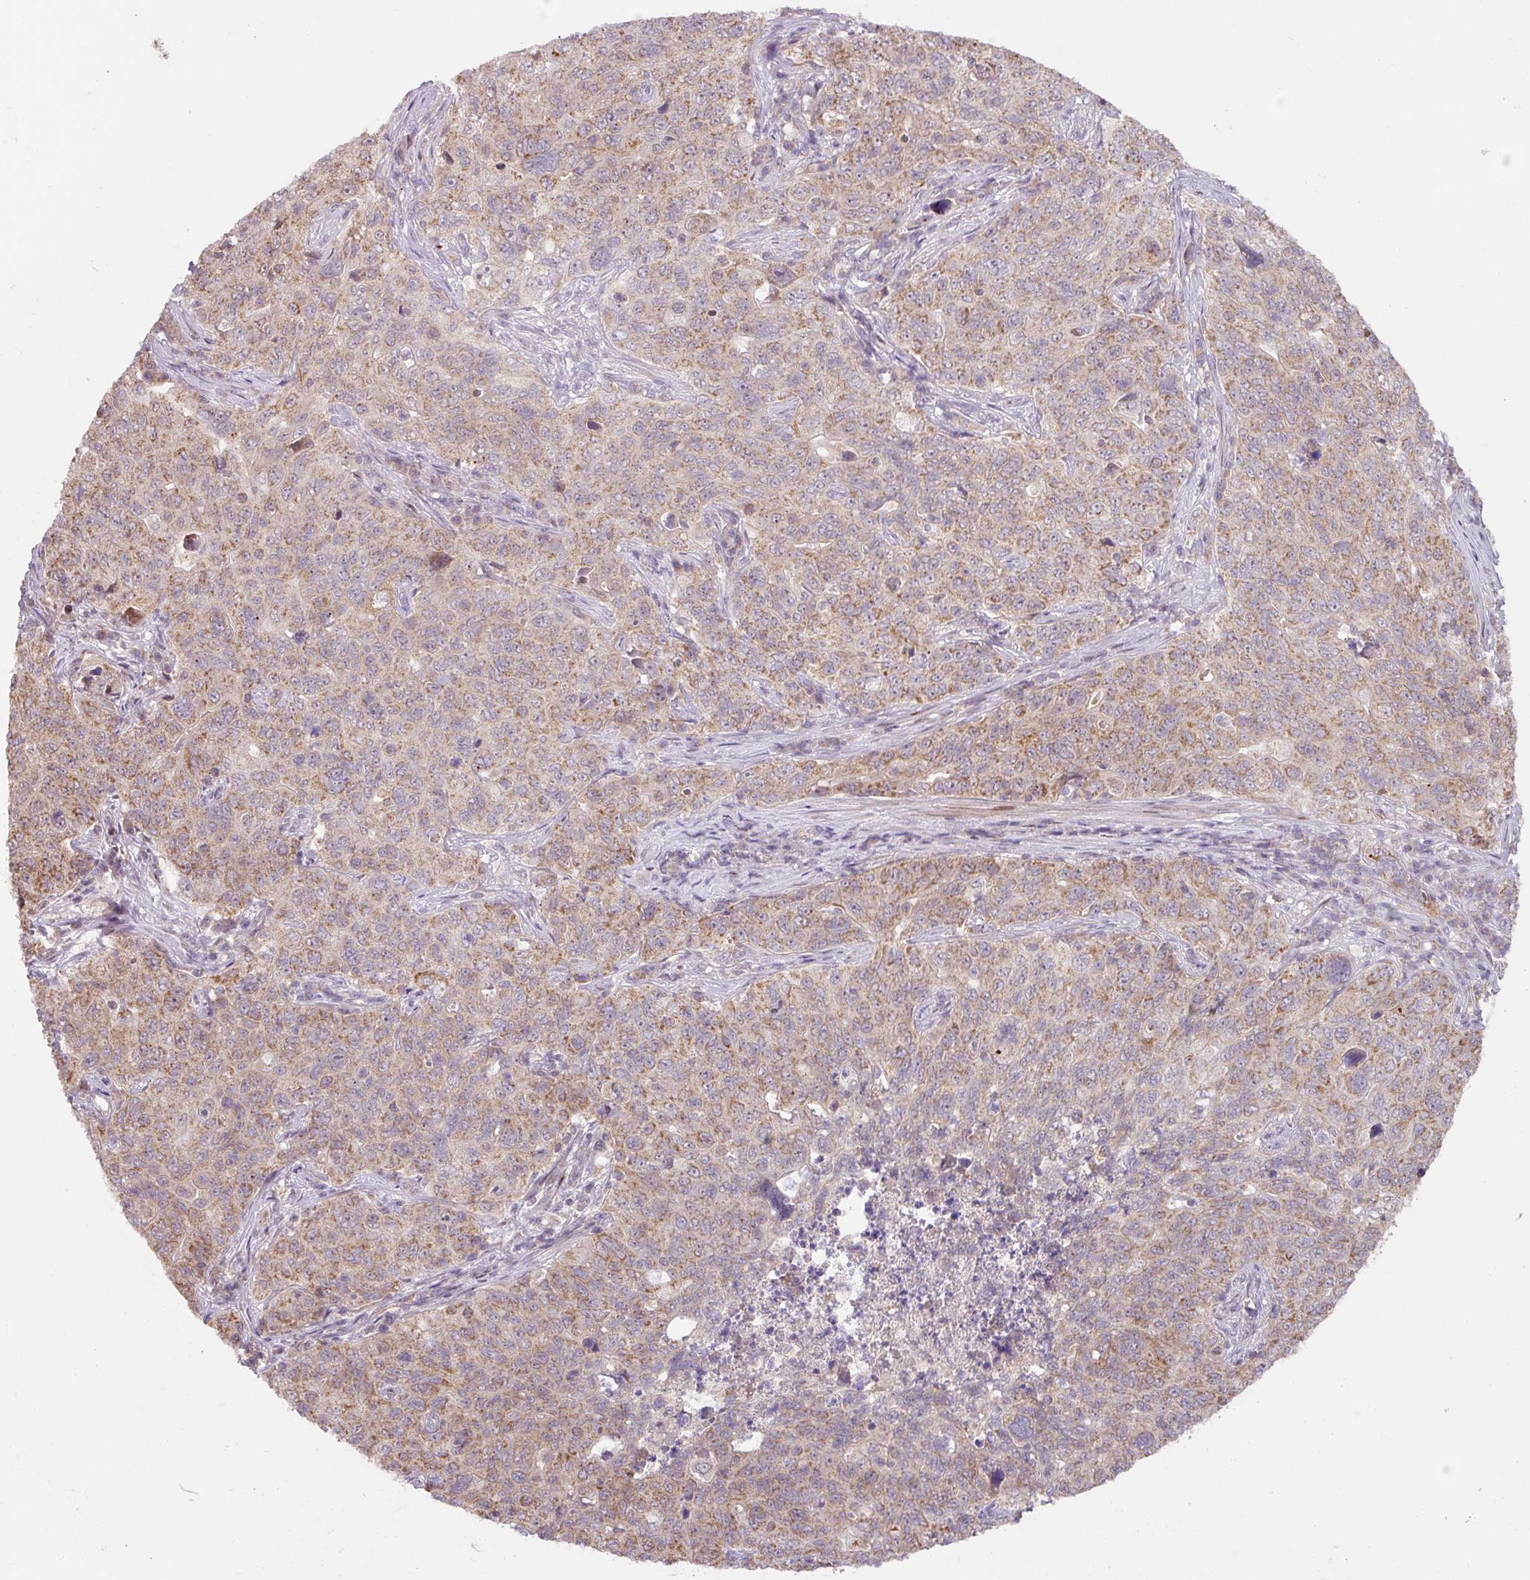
{"staining": {"intensity": "moderate", "quantity": "25%-75%", "location": "cytoplasmic/membranous"}, "tissue": "pancreatic cancer", "cell_type": "Tumor cells", "image_type": "cancer", "snomed": [{"axis": "morphology", "description": "Adenocarcinoma, NOS"}, {"axis": "topography", "description": "Pancreas"}], "caption": "Pancreatic adenocarcinoma stained for a protein shows moderate cytoplasmic/membranous positivity in tumor cells.", "gene": "SARS2", "patient": {"sex": "male", "age": 68}}